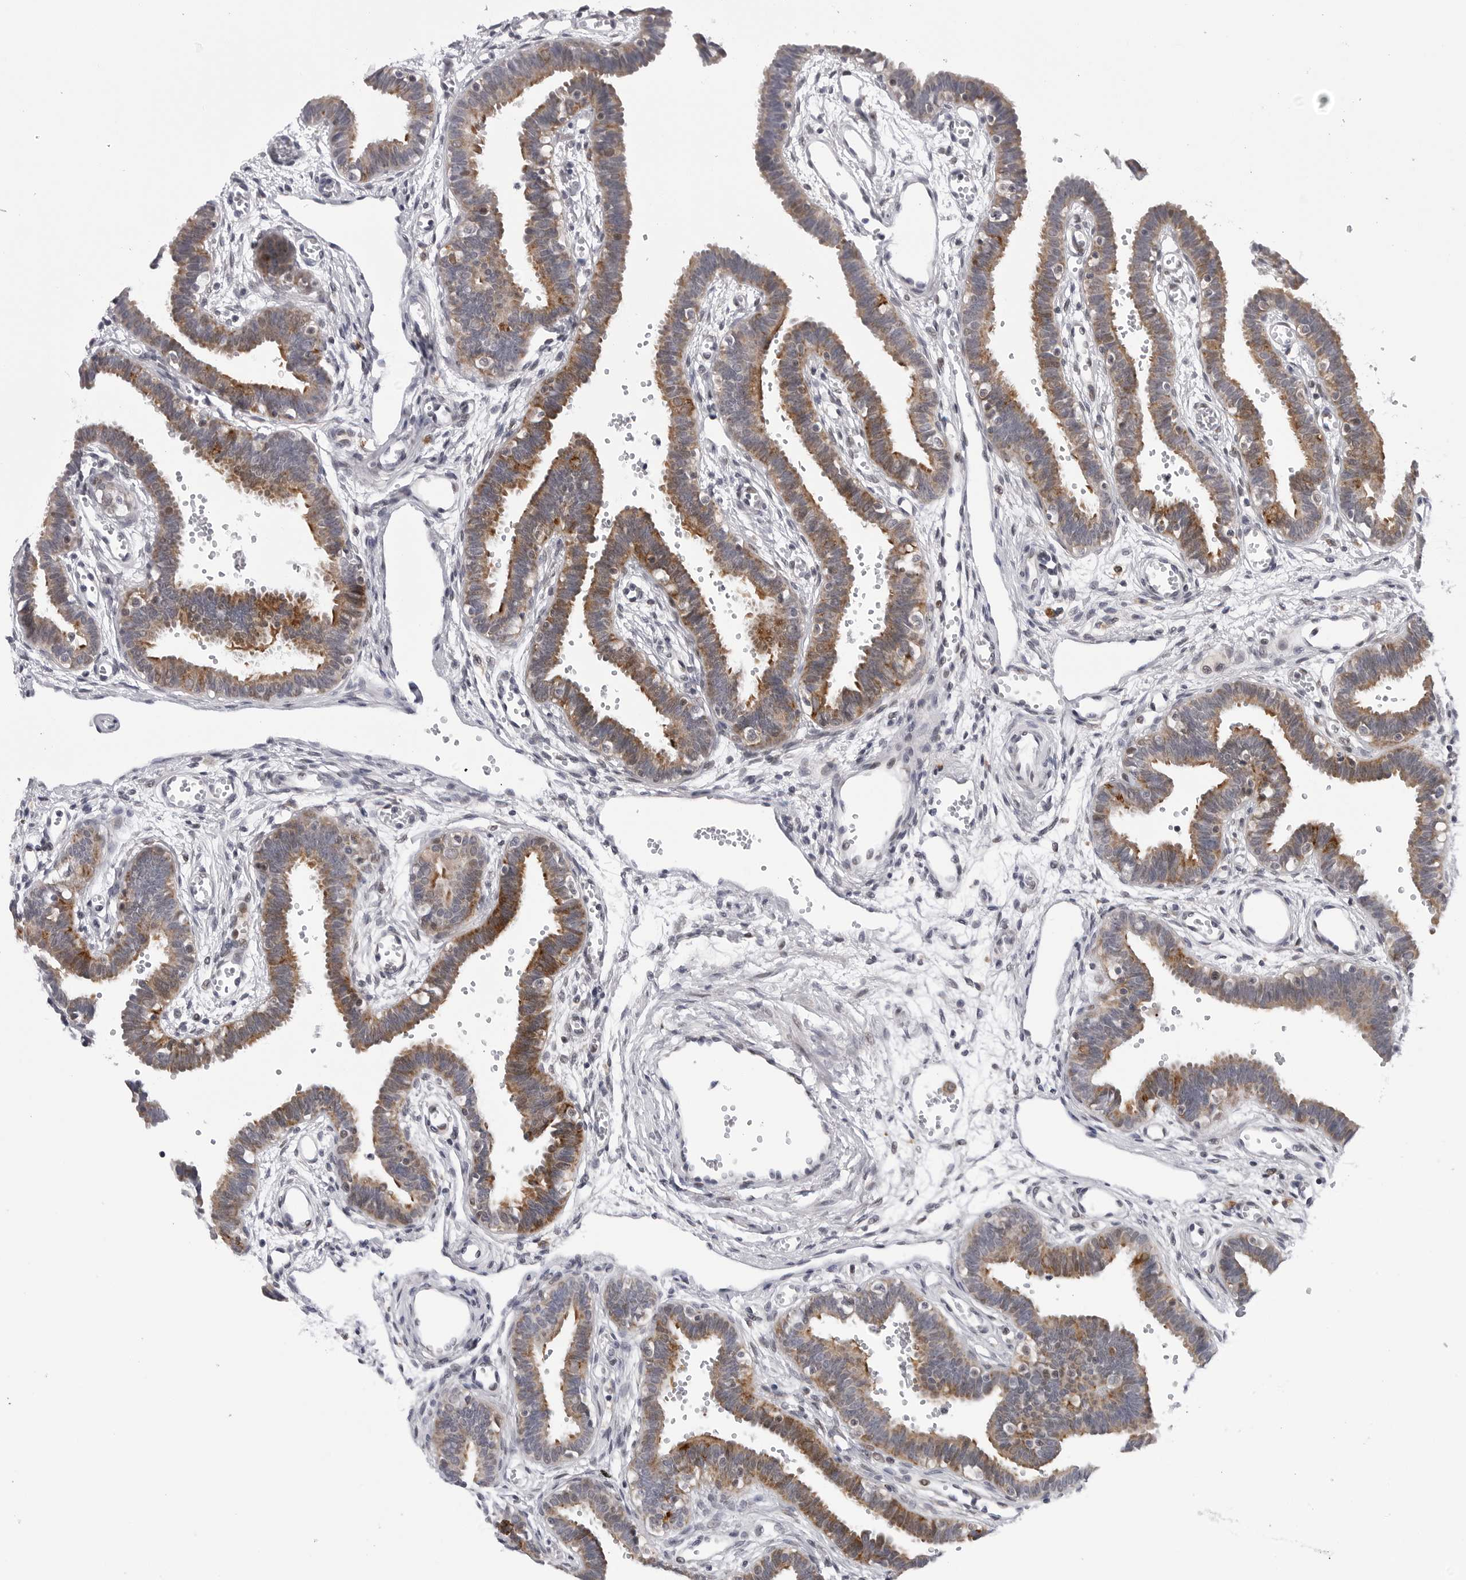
{"staining": {"intensity": "moderate", "quantity": "25%-75%", "location": "cytoplasmic/membranous"}, "tissue": "fallopian tube", "cell_type": "Glandular cells", "image_type": "normal", "snomed": [{"axis": "morphology", "description": "Normal tissue, NOS"}, {"axis": "topography", "description": "Fallopian tube"}, {"axis": "topography", "description": "Placenta"}], "caption": "Moderate cytoplasmic/membranous staining for a protein is identified in approximately 25%-75% of glandular cells of unremarkable fallopian tube using immunohistochemistry (IHC).", "gene": "CDK20", "patient": {"sex": "female", "age": 32}}